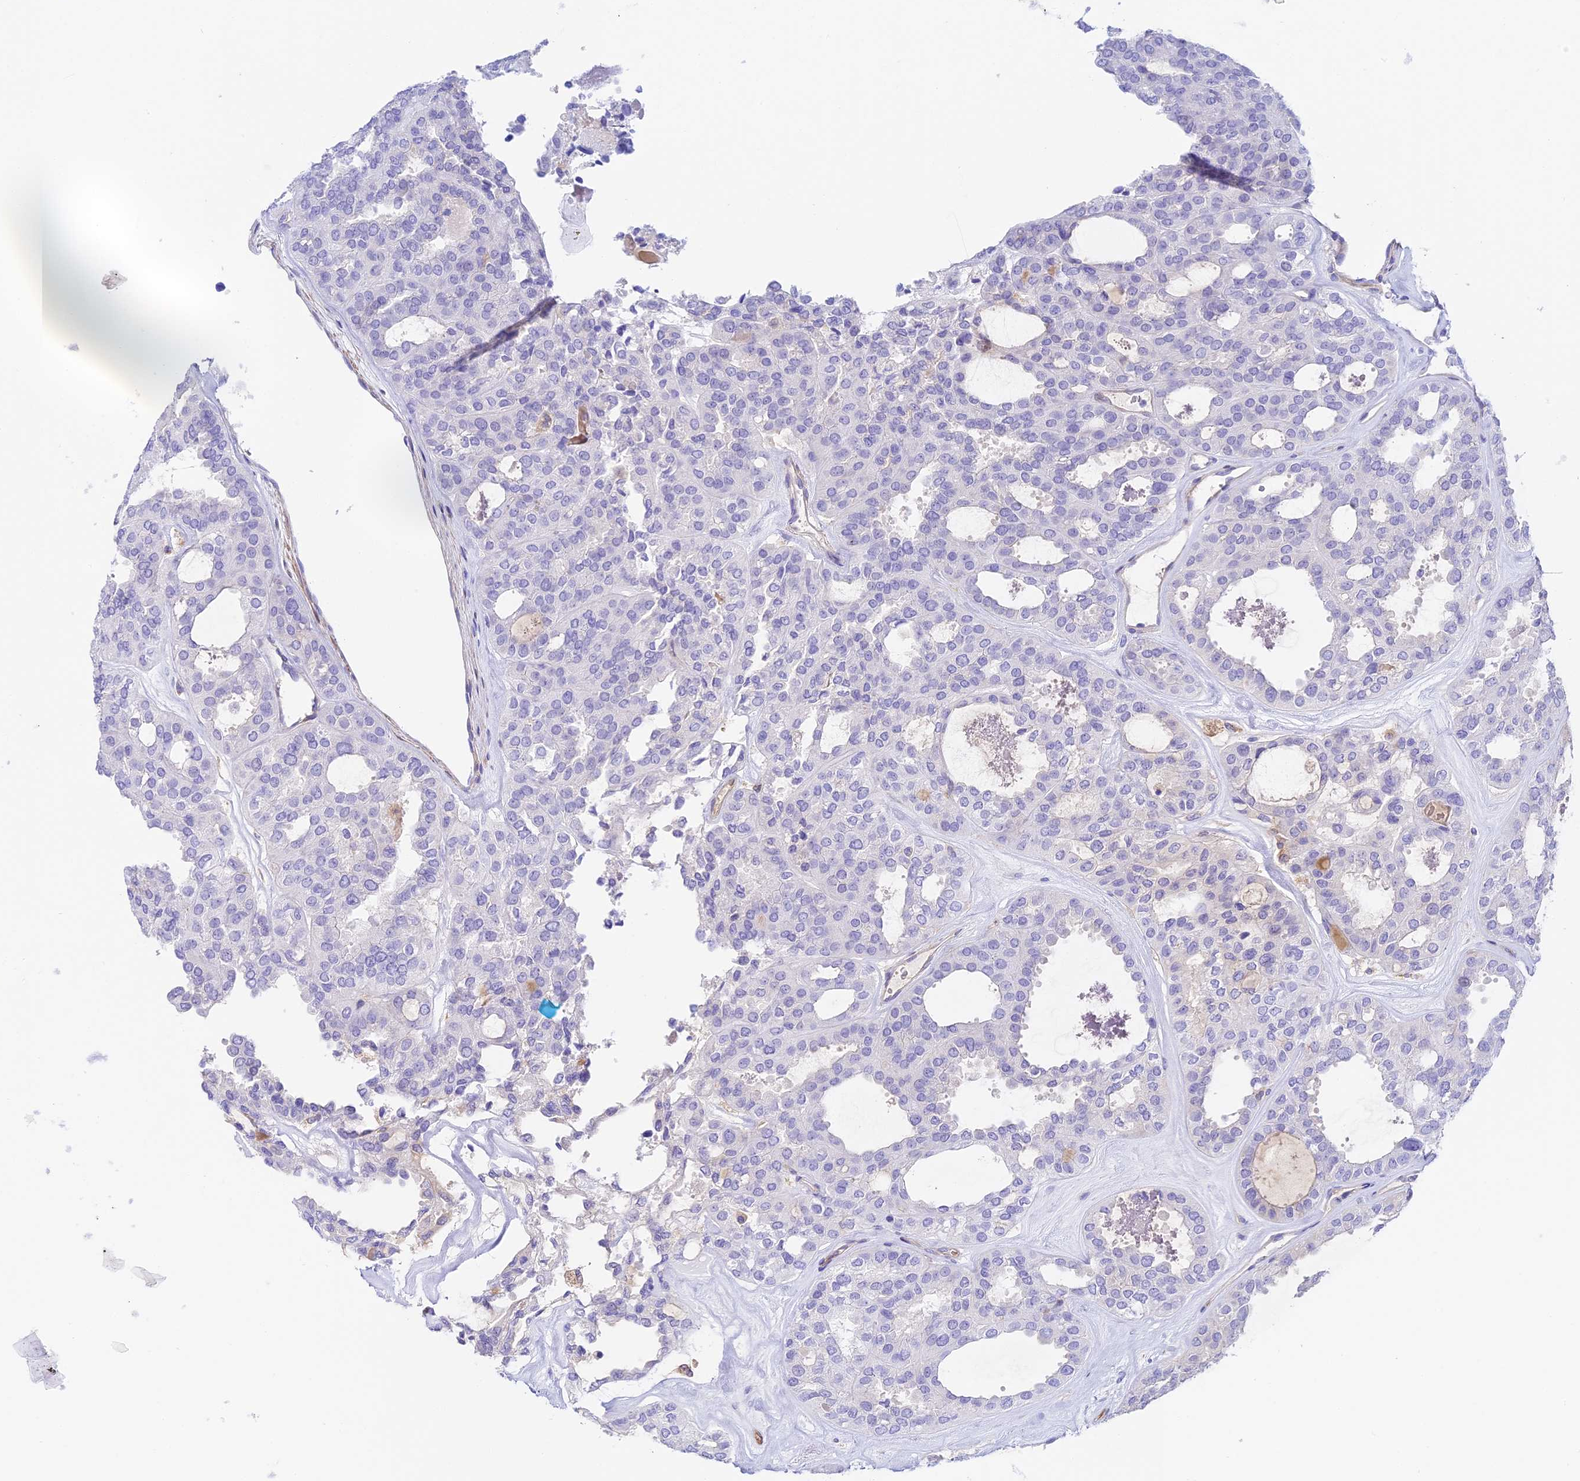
{"staining": {"intensity": "negative", "quantity": "none", "location": "none"}, "tissue": "thyroid cancer", "cell_type": "Tumor cells", "image_type": "cancer", "snomed": [{"axis": "morphology", "description": "Follicular adenoma carcinoma, NOS"}, {"axis": "topography", "description": "Thyroid gland"}], "caption": "Thyroid cancer (follicular adenoma carcinoma) was stained to show a protein in brown. There is no significant staining in tumor cells.", "gene": "HOMER3", "patient": {"sex": "male", "age": 75}}